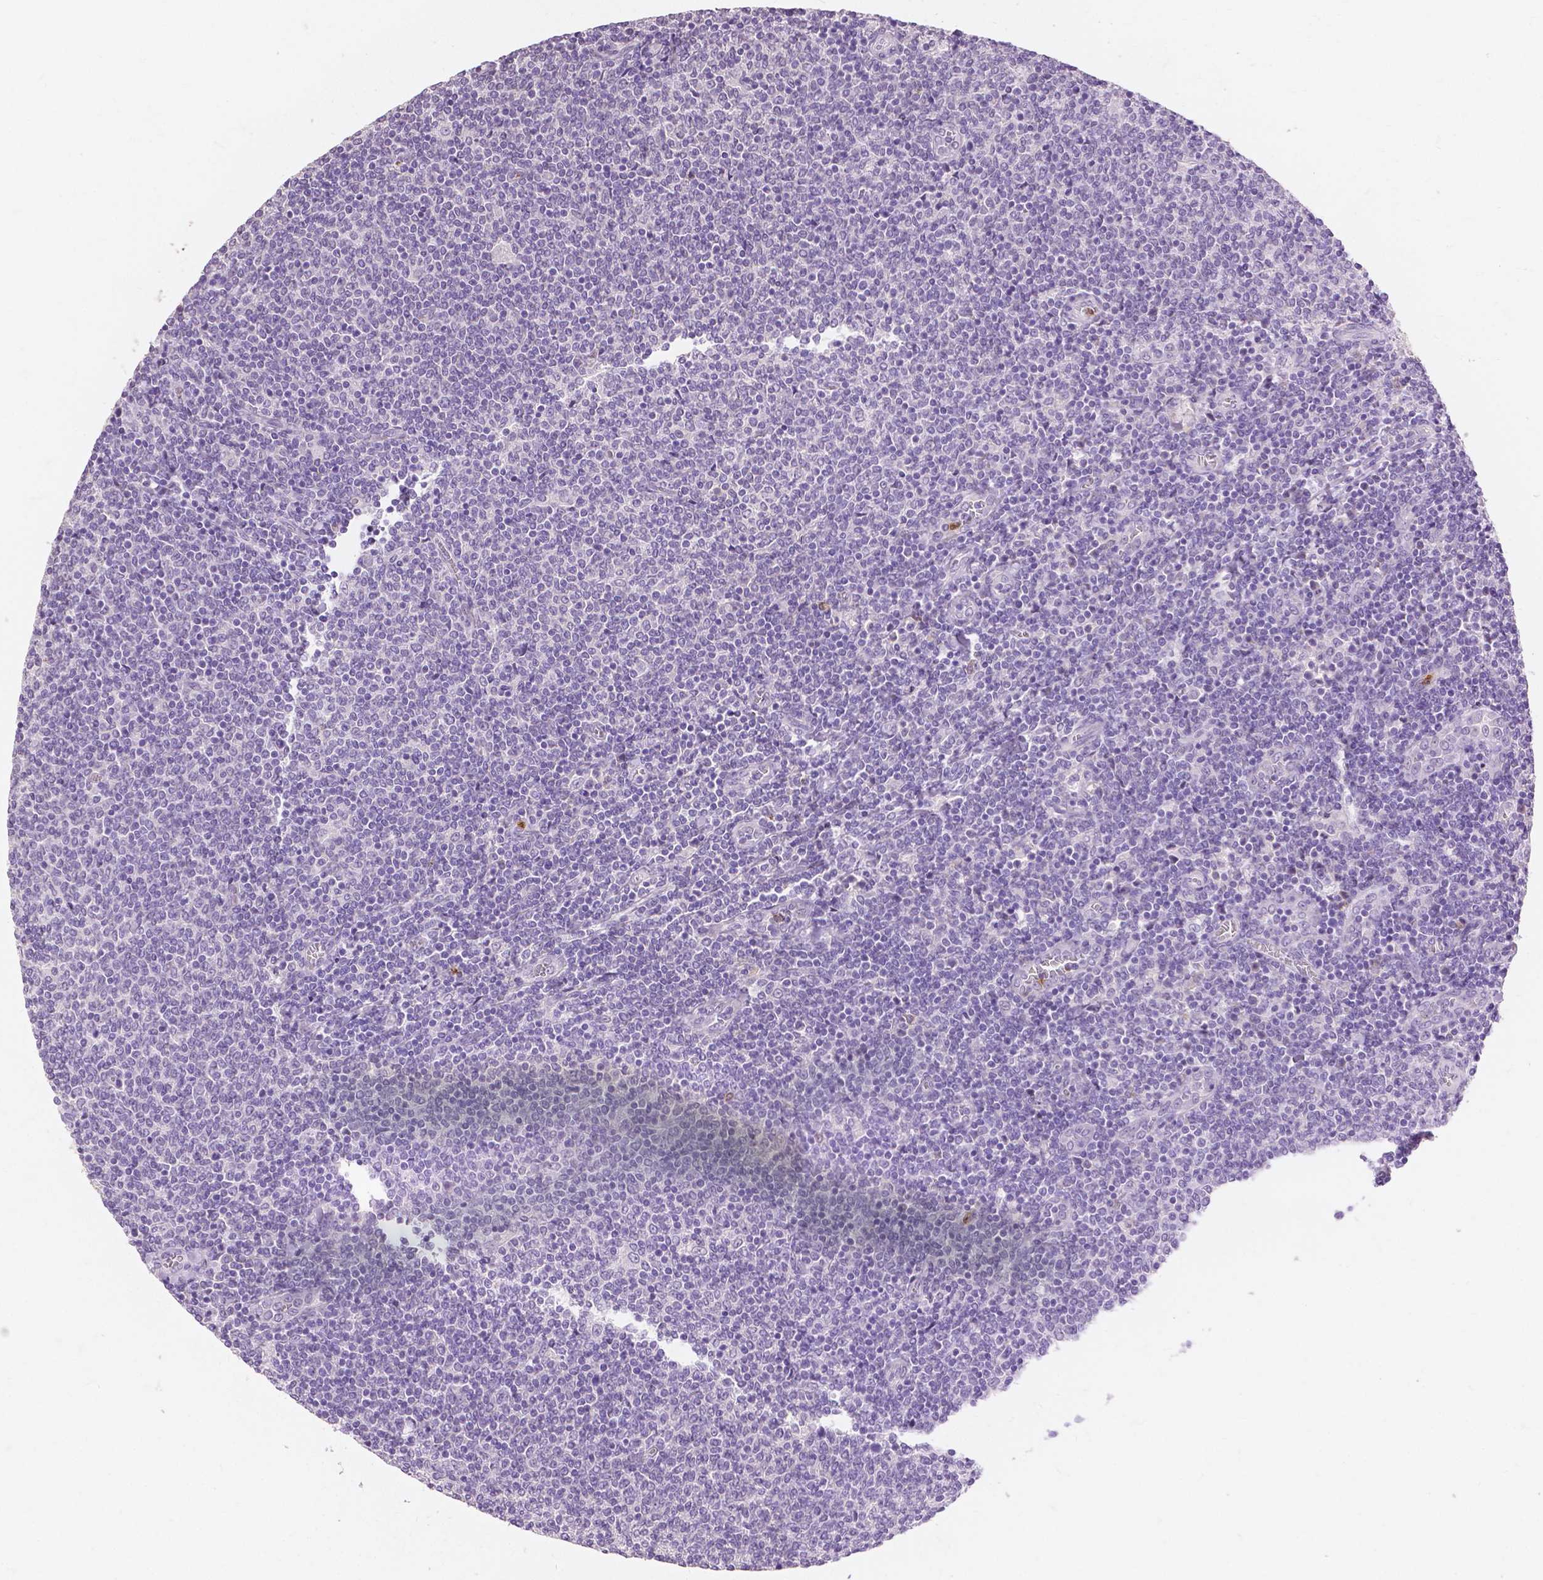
{"staining": {"intensity": "negative", "quantity": "none", "location": "none"}, "tissue": "lymphoma", "cell_type": "Tumor cells", "image_type": "cancer", "snomed": [{"axis": "morphology", "description": "Malignant lymphoma, non-Hodgkin's type, Low grade"}, {"axis": "topography", "description": "Lymph node"}], "caption": "Immunohistochemistry histopathology image of neoplastic tissue: human lymphoma stained with DAB (3,3'-diaminobenzidine) shows no significant protein positivity in tumor cells. (Brightfield microscopy of DAB (3,3'-diaminobenzidine) immunohistochemistry at high magnification).", "gene": "CXCR2", "patient": {"sex": "male", "age": 52}}